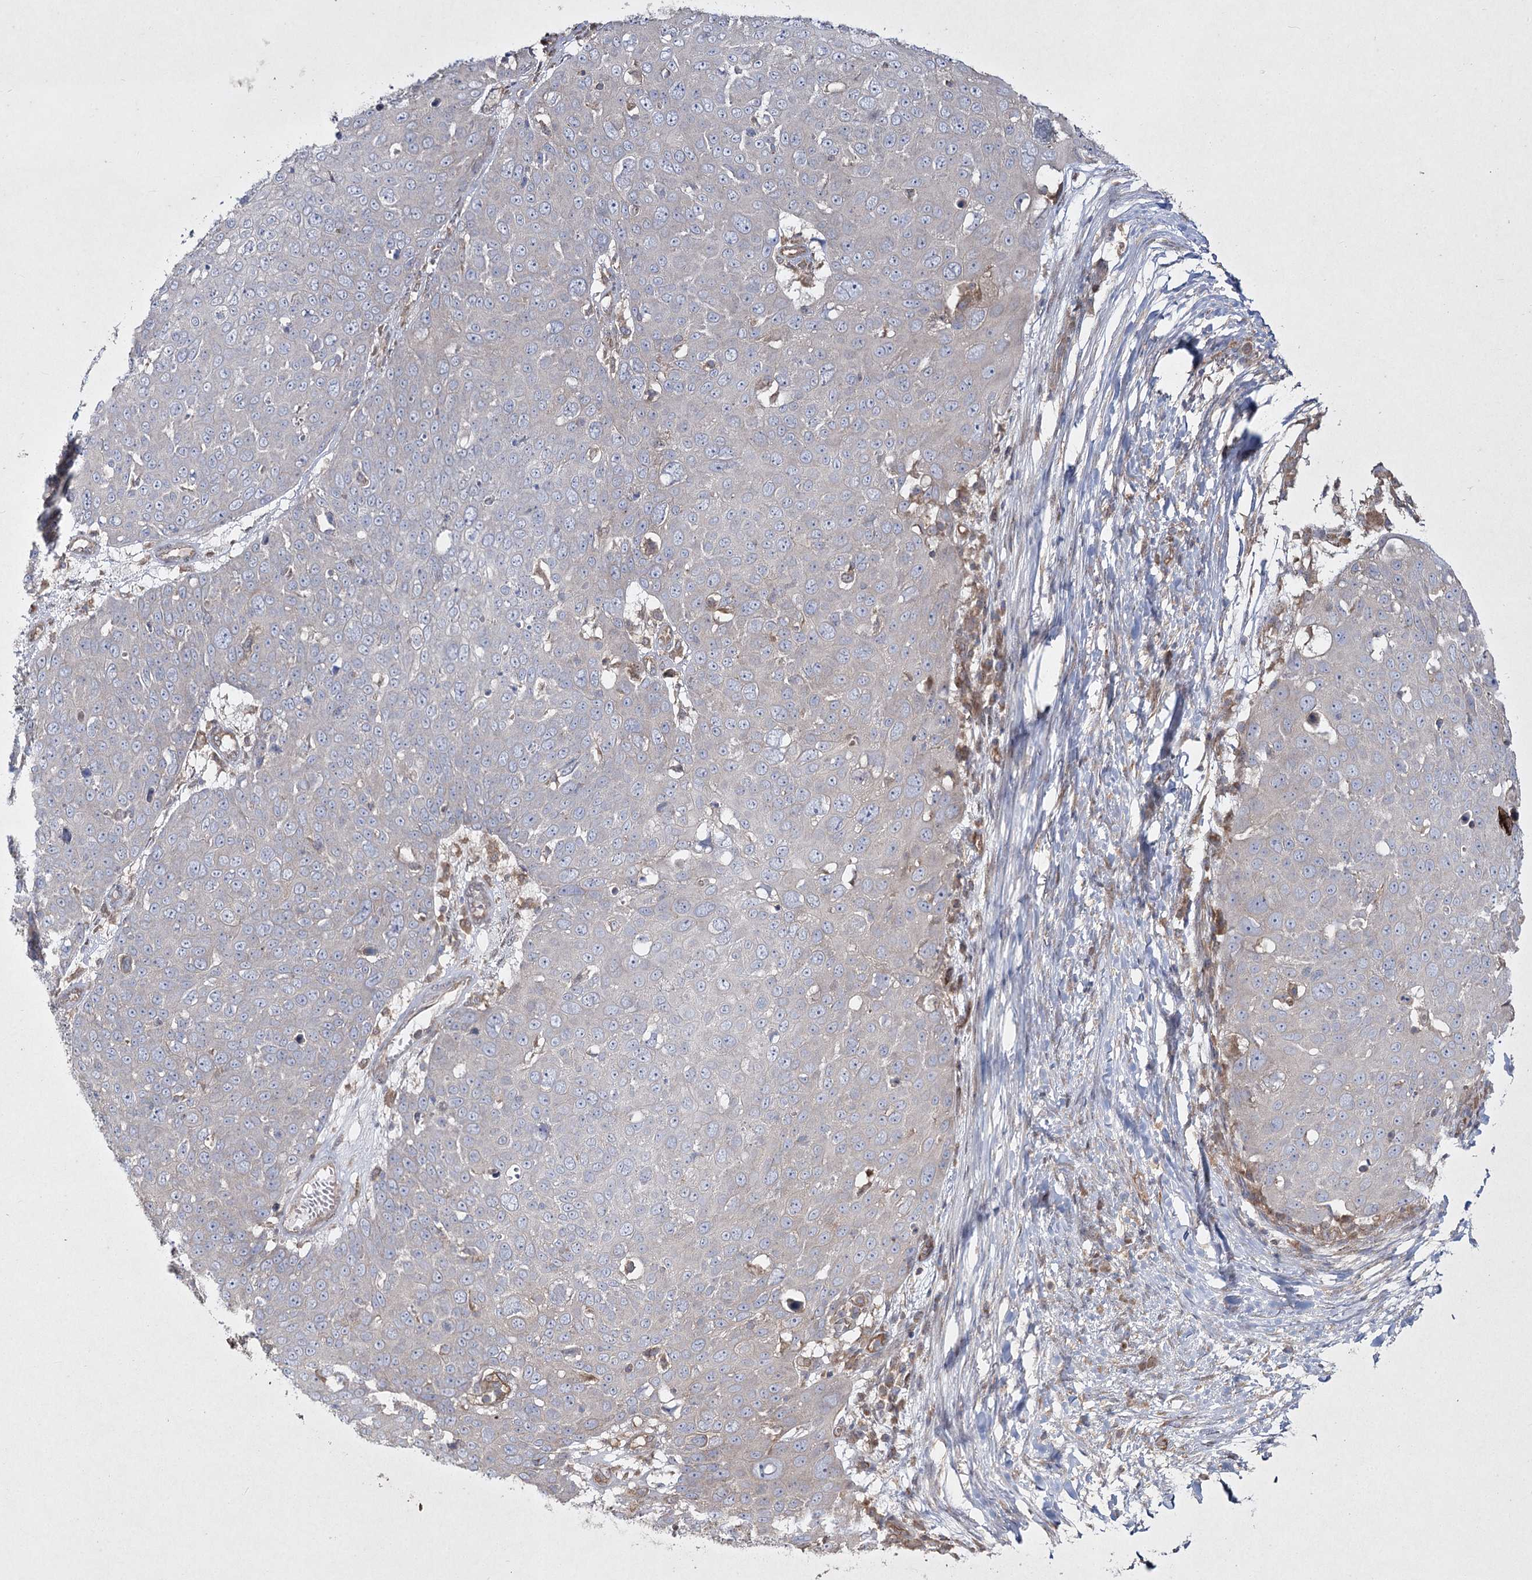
{"staining": {"intensity": "negative", "quantity": "none", "location": "none"}, "tissue": "skin cancer", "cell_type": "Tumor cells", "image_type": "cancer", "snomed": [{"axis": "morphology", "description": "Squamous cell carcinoma, NOS"}, {"axis": "topography", "description": "Skin"}], "caption": "IHC image of squamous cell carcinoma (skin) stained for a protein (brown), which reveals no expression in tumor cells.", "gene": "SH3TC1", "patient": {"sex": "male", "age": 71}}